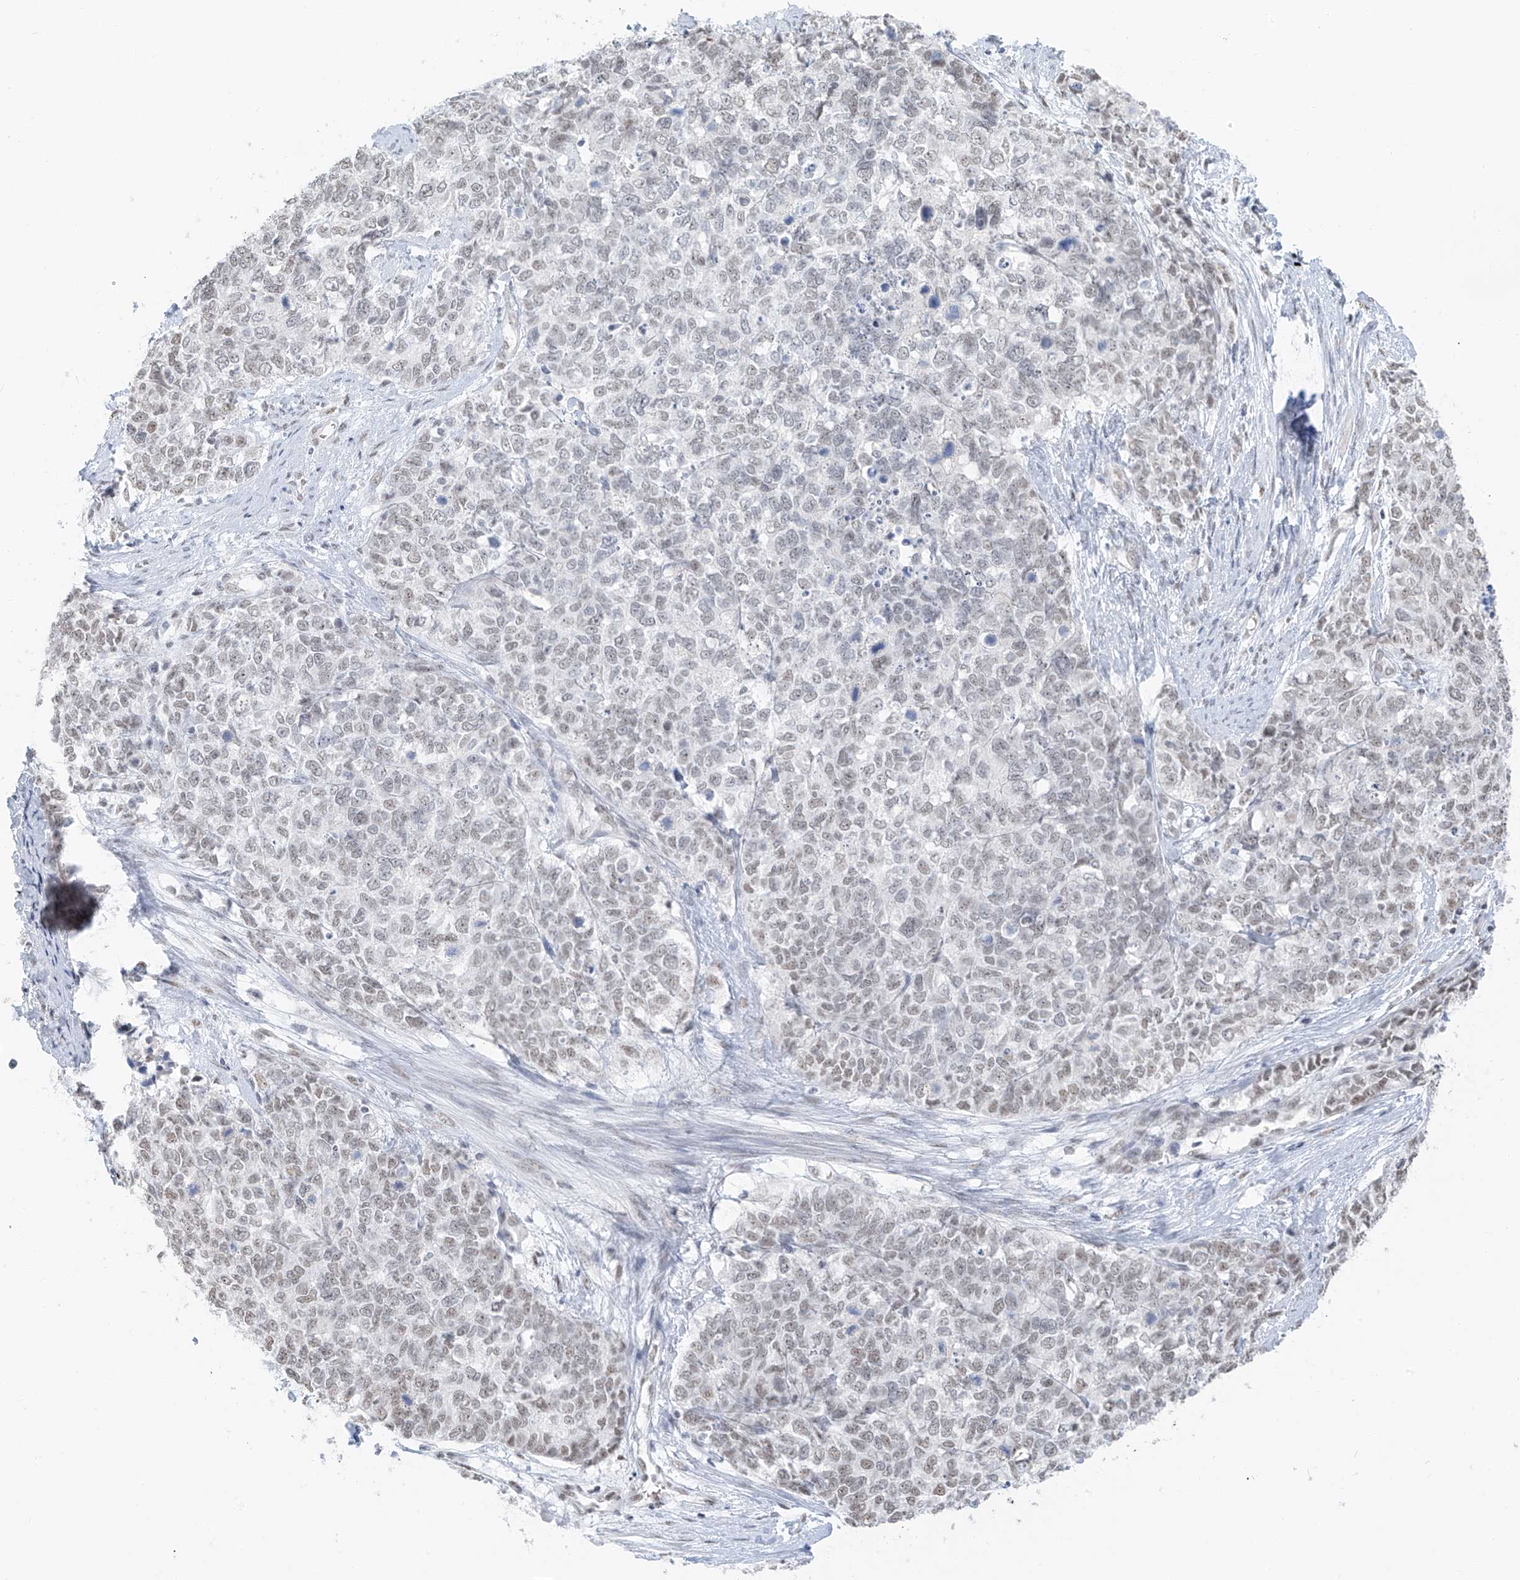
{"staining": {"intensity": "weak", "quantity": "<25%", "location": "nuclear"}, "tissue": "cervical cancer", "cell_type": "Tumor cells", "image_type": "cancer", "snomed": [{"axis": "morphology", "description": "Squamous cell carcinoma, NOS"}, {"axis": "topography", "description": "Cervix"}], "caption": "DAB (3,3'-diaminobenzidine) immunohistochemical staining of human squamous cell carcinoma (cervical) demonstrates no significant expression in tumor cells. (DAB immunohistochemistry with hematoxylin counter stain).", "gene": "PGC", "patient": {"sex": "female", "age": 63}}